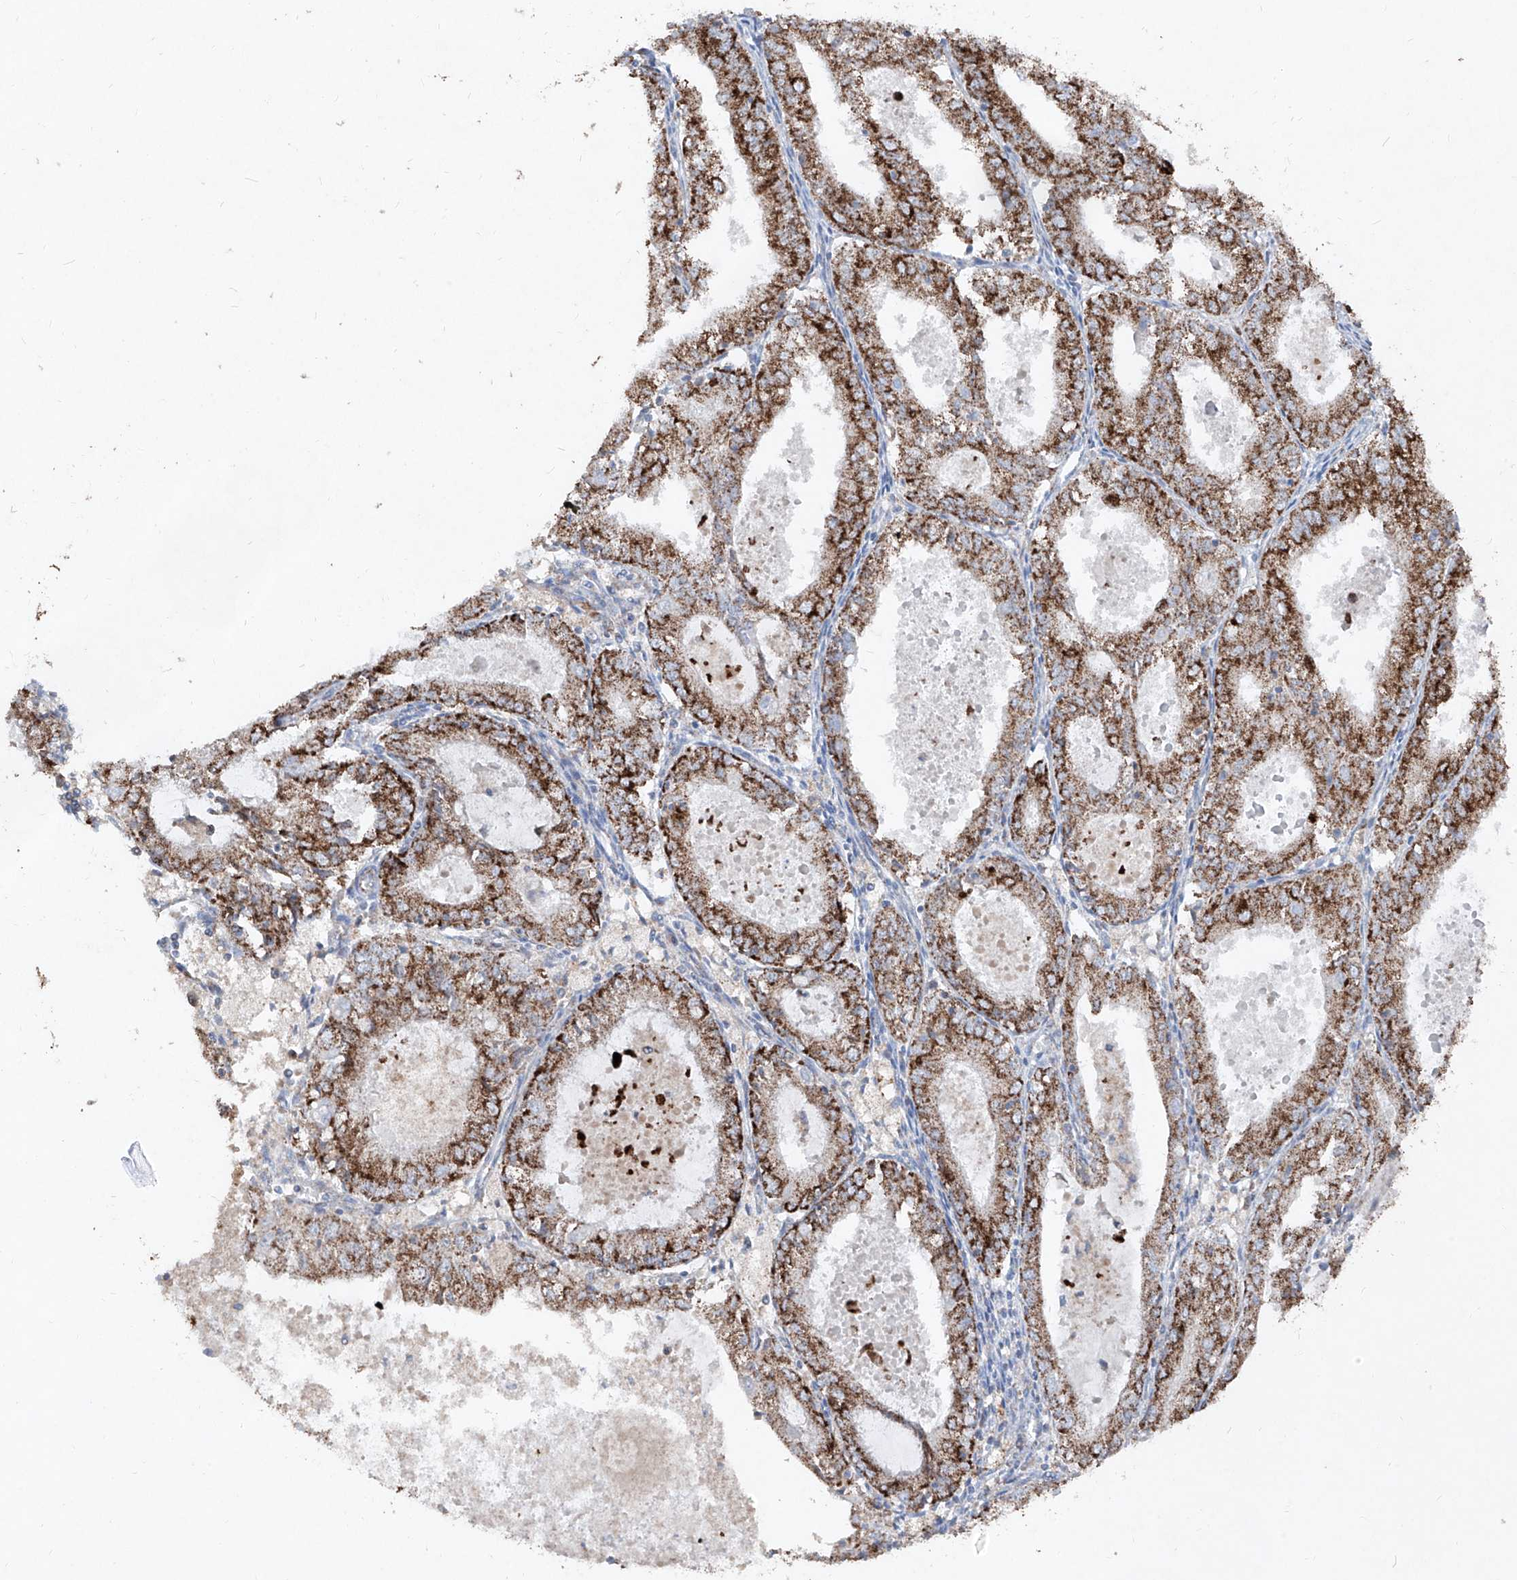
{"staining": {"intensity": "moderate", "quantity": ">75%", "location": "cytoplasmic/membranous"}, "tissue": "endometrial cancer", "cell_type": "Tumor cells", "image_type": "cancer", "snomed": [{"axis": "morphology", "description": "Adenocarcinoma, NOS"}, {"axis": "topography", "description": "Endometrium"}], "caption": "The immunohistochemical stain labels moderate cytoplasmic/membranous positivity in tumor cells of endometrial cancer (adenocarcinoma) tissue. (IHC, brightfield microscopy, high magnification).", "gene": "ABCD3", "patient": {"sex": "female", "age": 57}}